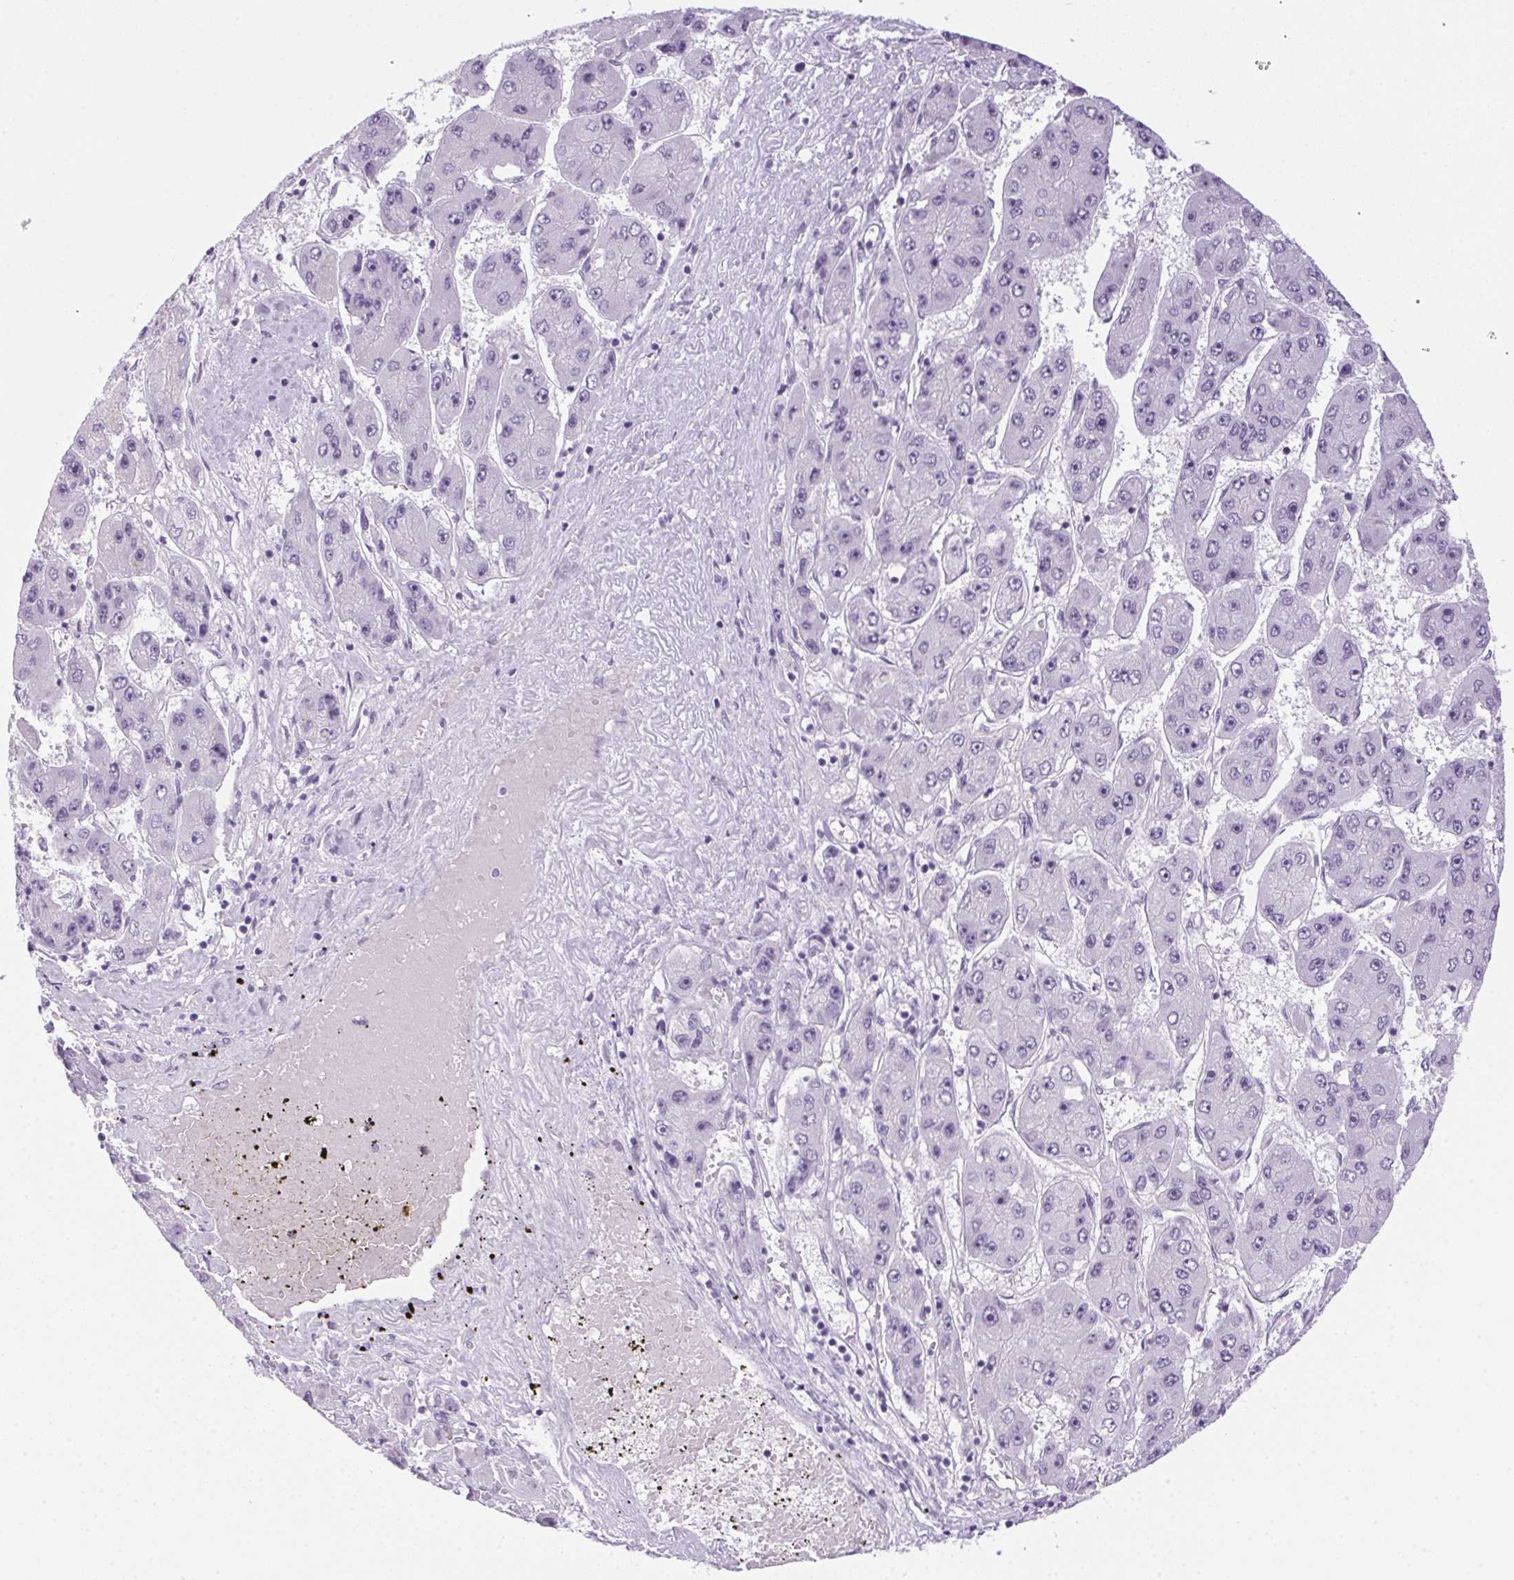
{"staining": {"intensity": "negative", "quantity": "none", "location": "none"}, "tissue": "liver cancer", "cell_type": "Tumor cells", "image_type": "cancer", "snomed": [{"axis": "morphology", "description": "Carcinoma, Hepatocellular, NOS"}, {"axis": "topography", "description": "Liver"}], "caption": "Immunohistochemical staining of human liver hepatocellular carcinoma exhibits no significant staining in tumor cells.", "gene": "POPDC2", "patient": {"sex": "female", "age": 61}}